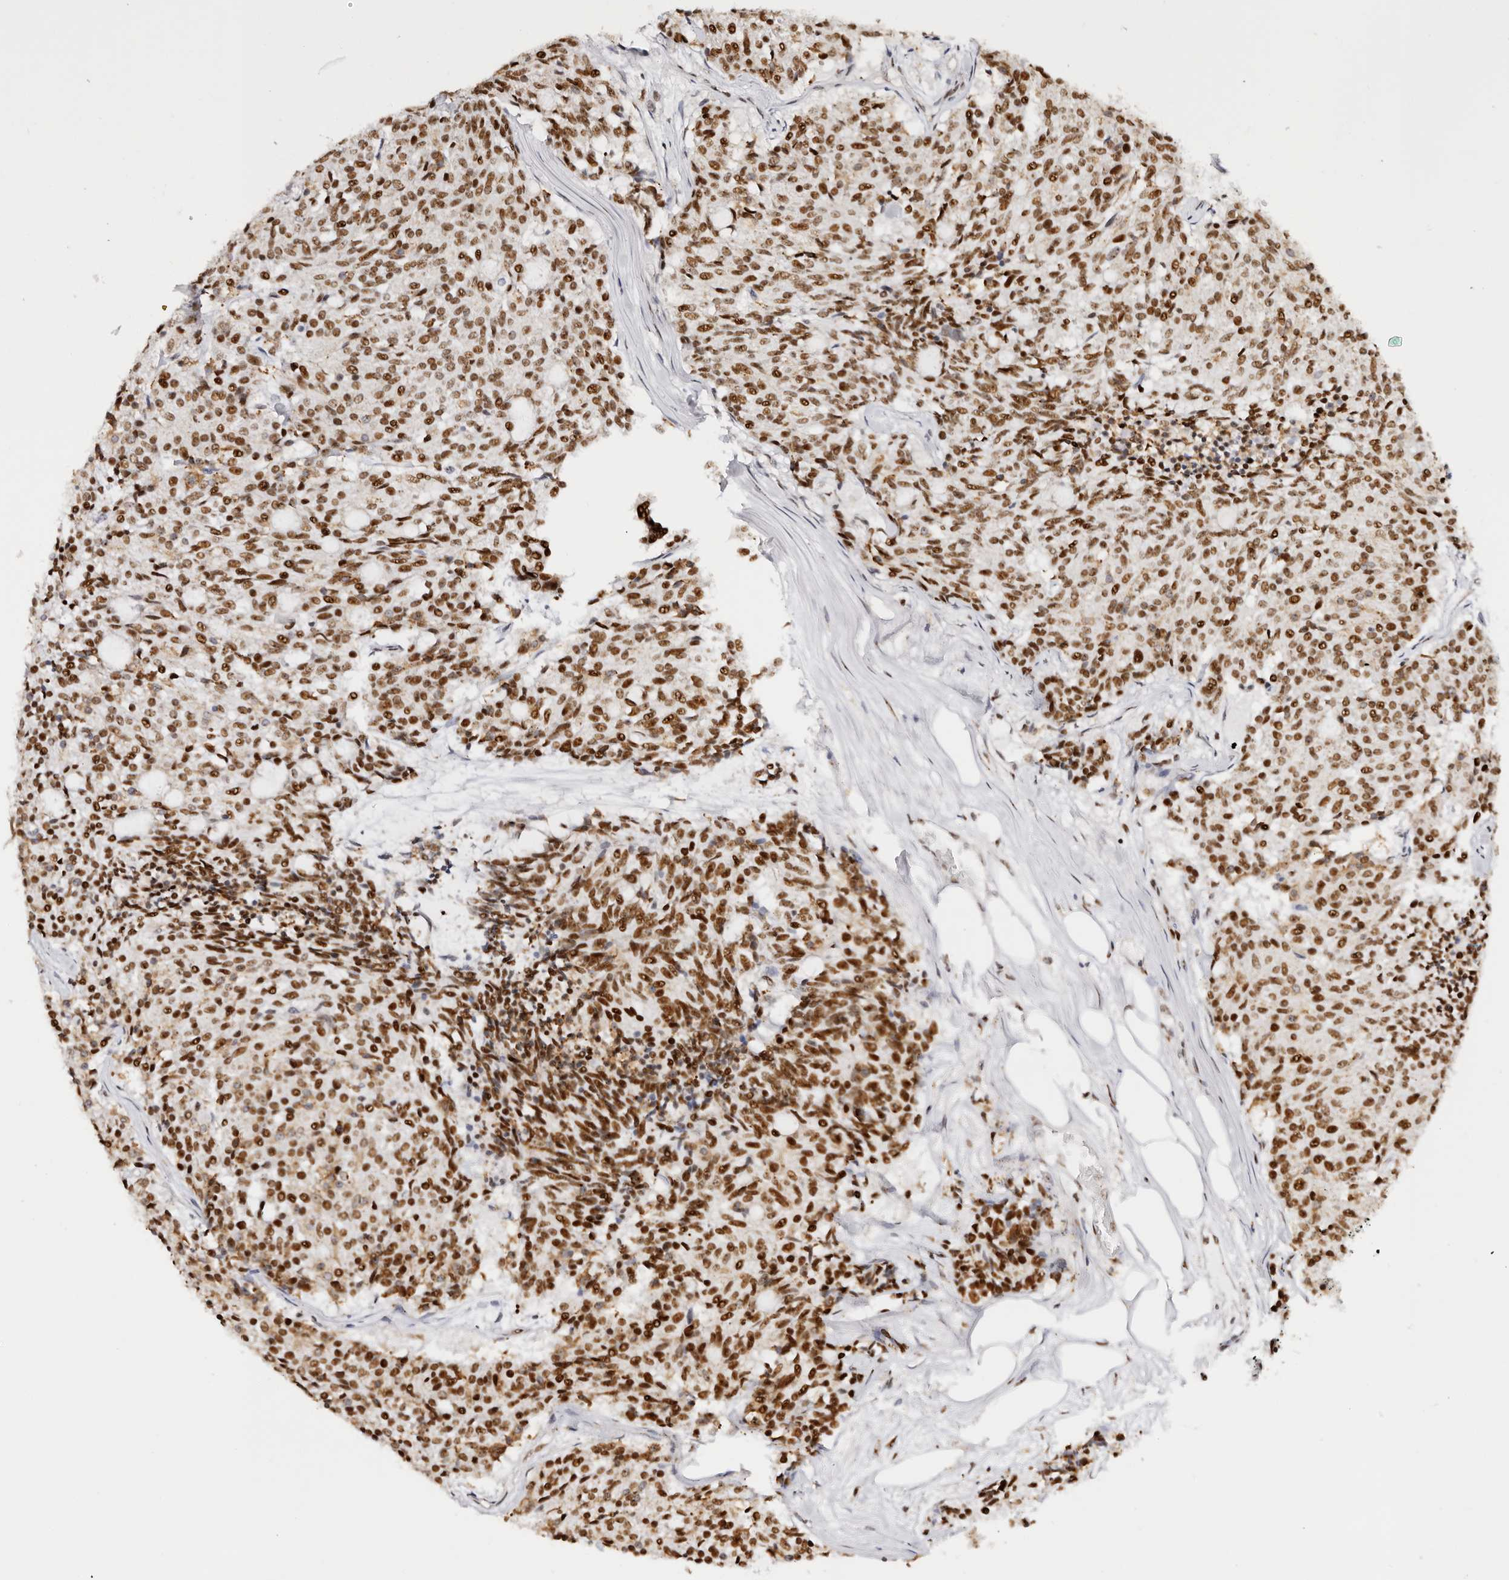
{"staining": {"intensity": "strong", "quantity": ">75%", "location": "nuclear"}, "tissue": "carcinoid", "cell_type": "Tumor cells", "image_type": "cancer", "snomed": [{"axis": "morphology", "description": "Carcinoid, malignant, NOS"}, {"axis": "topography", "description": "Pancreas"}], "caption": "Immunohistochemical staining of human carcinoid (malignant) demonstrates high levels of strong nuclear positivity in approximately >75% of tumor cells.", "gene": "IQGAP3", "patient": {"sex": "female", "age": 54}}